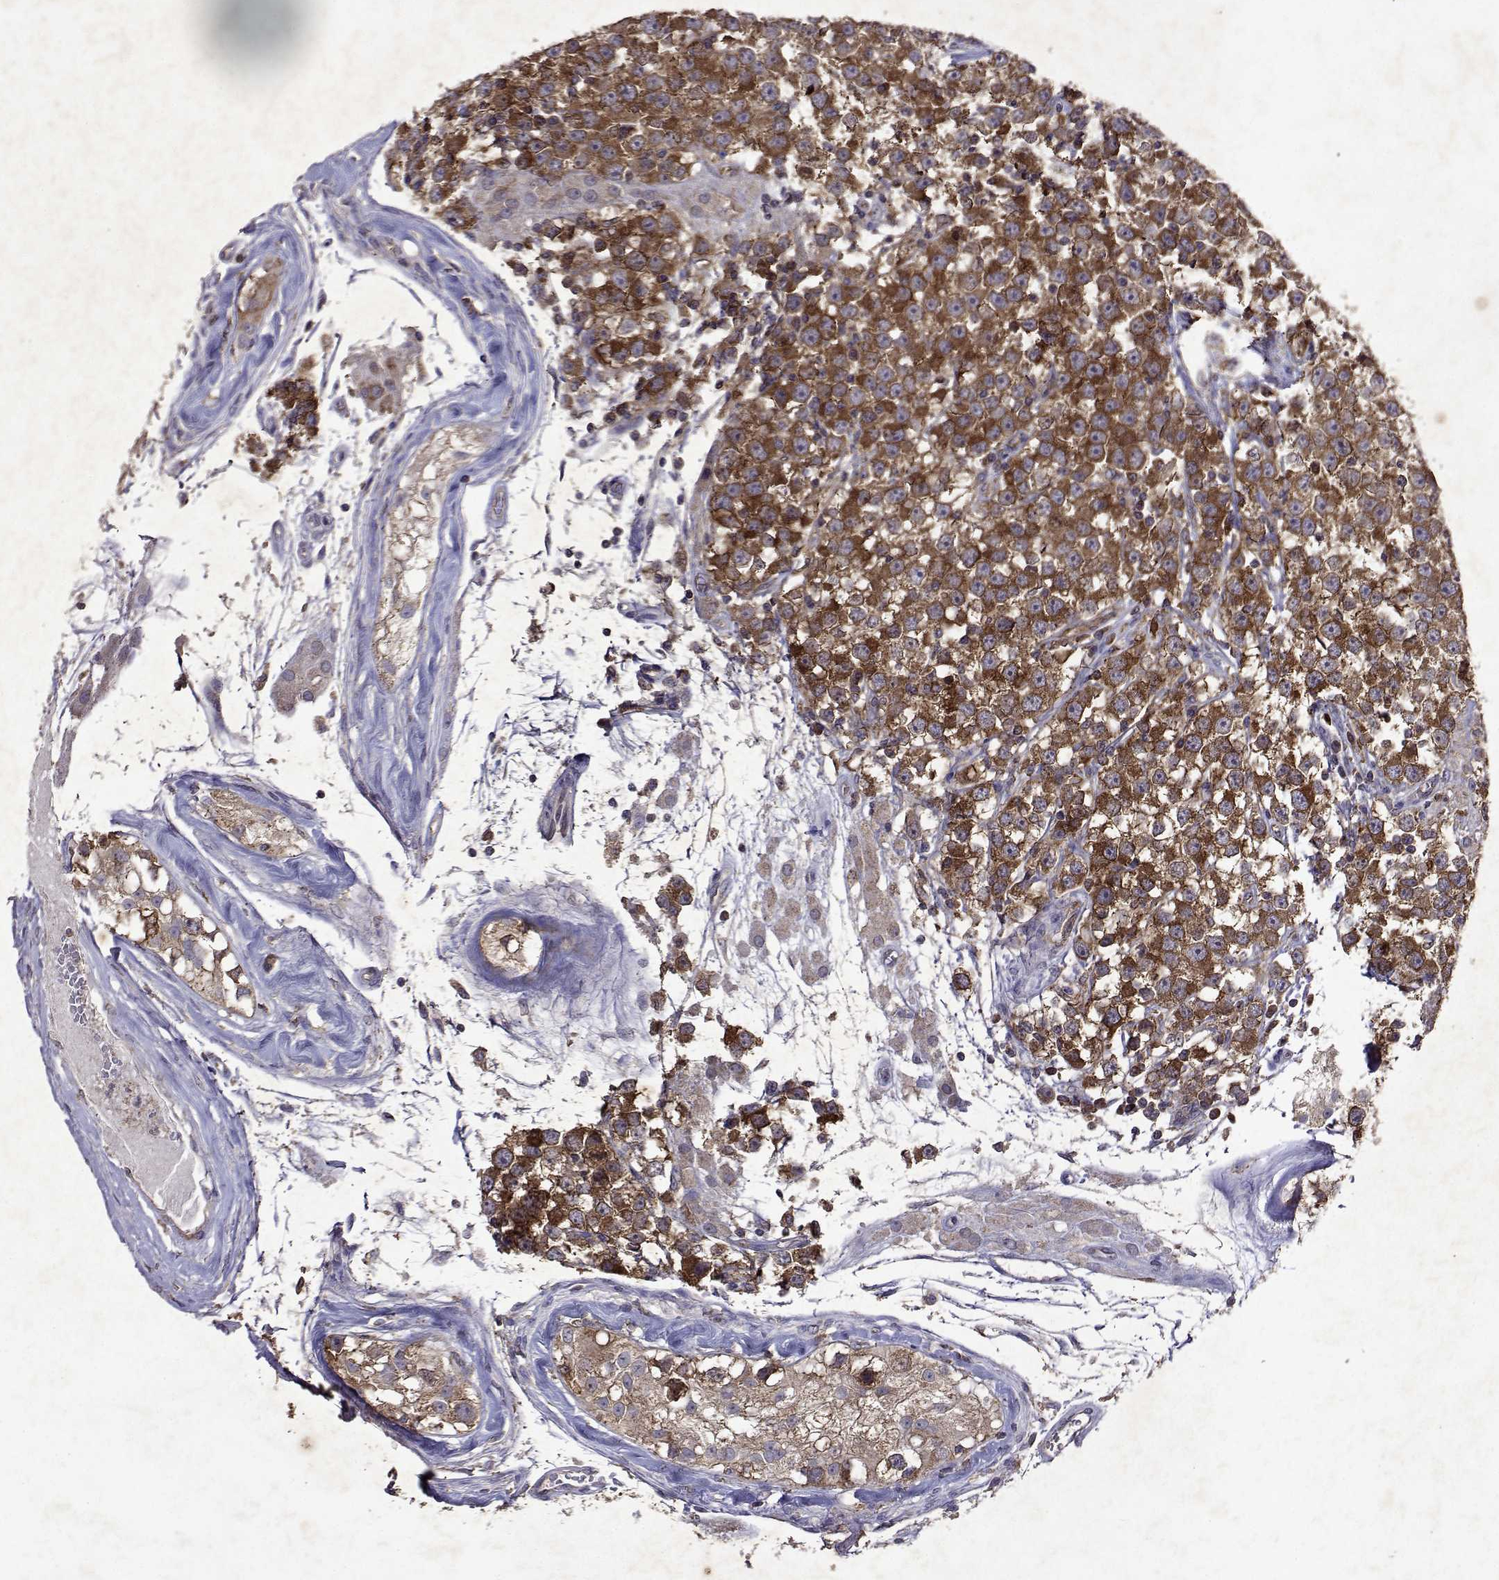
{"staining": {"intensity": "strong", "quantity": ">75%", "location": "cytoplasmic/membranous"}, "tissue": "testis cancer", "cell_type": "Tumor cells", "image_type": "cancer", "snomed": [{"axis": "morphology", "description": "Seminoma, NOS"}, {"axis": "topography", "description": "Testis"}], "caption": "Immunohistochemical staining of human seminoma (testis) reveals high levels of strong cytoplasmic/membranous positivity in approximately >75% of tumor cells.", "gene": "TARBP2", "patient": {"sex": "male", "age": 34}}